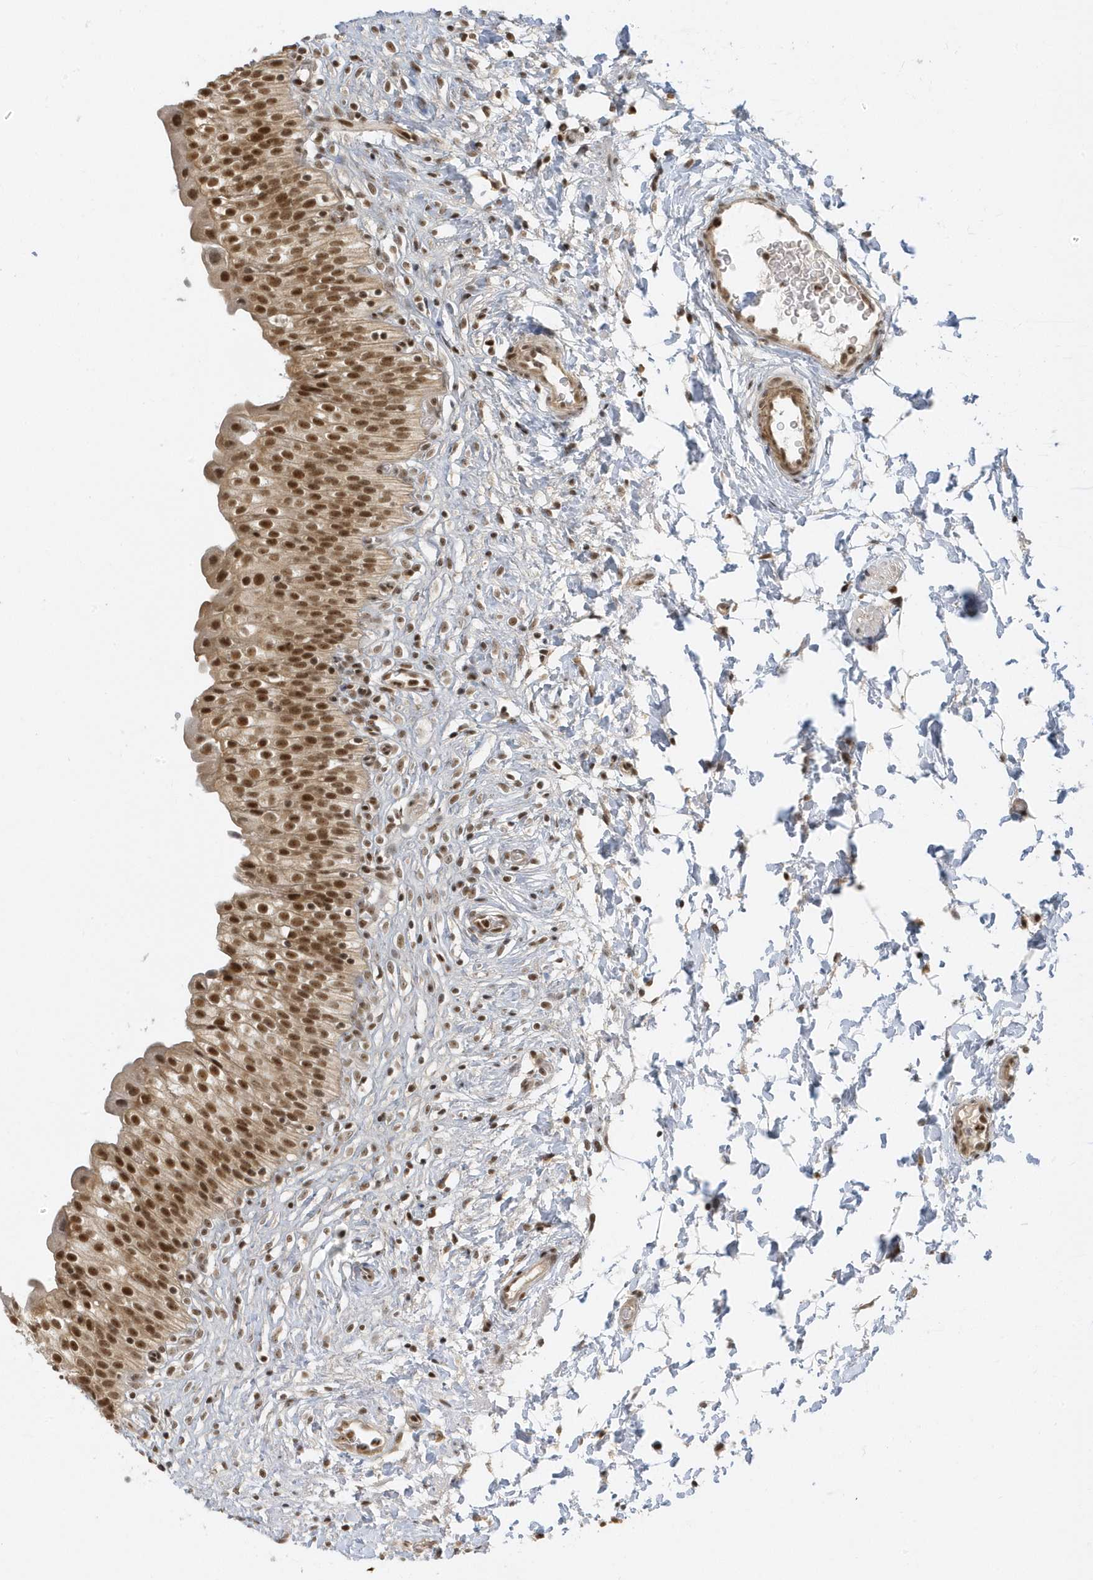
{"staining": {"intensity": "moderate", "quantity": ">75%", "location": "nuclear"}, "tissue": "urinary bladder", "cell_type": "Urothelial cells", "image_type": "normal", "snomed": [{"axis": "morphology", "description": "Normal tissue, NOS"}, {"axis": "topography", "description": "Urinary bladder"}], "caption": "Human urinary bladder stained for a protein (brown) displays moderate nuclear positive staining in approximately >75% of urothelial cells.", "gene": "ZNF740", "patient": {"sex": "male", "age": 55}}